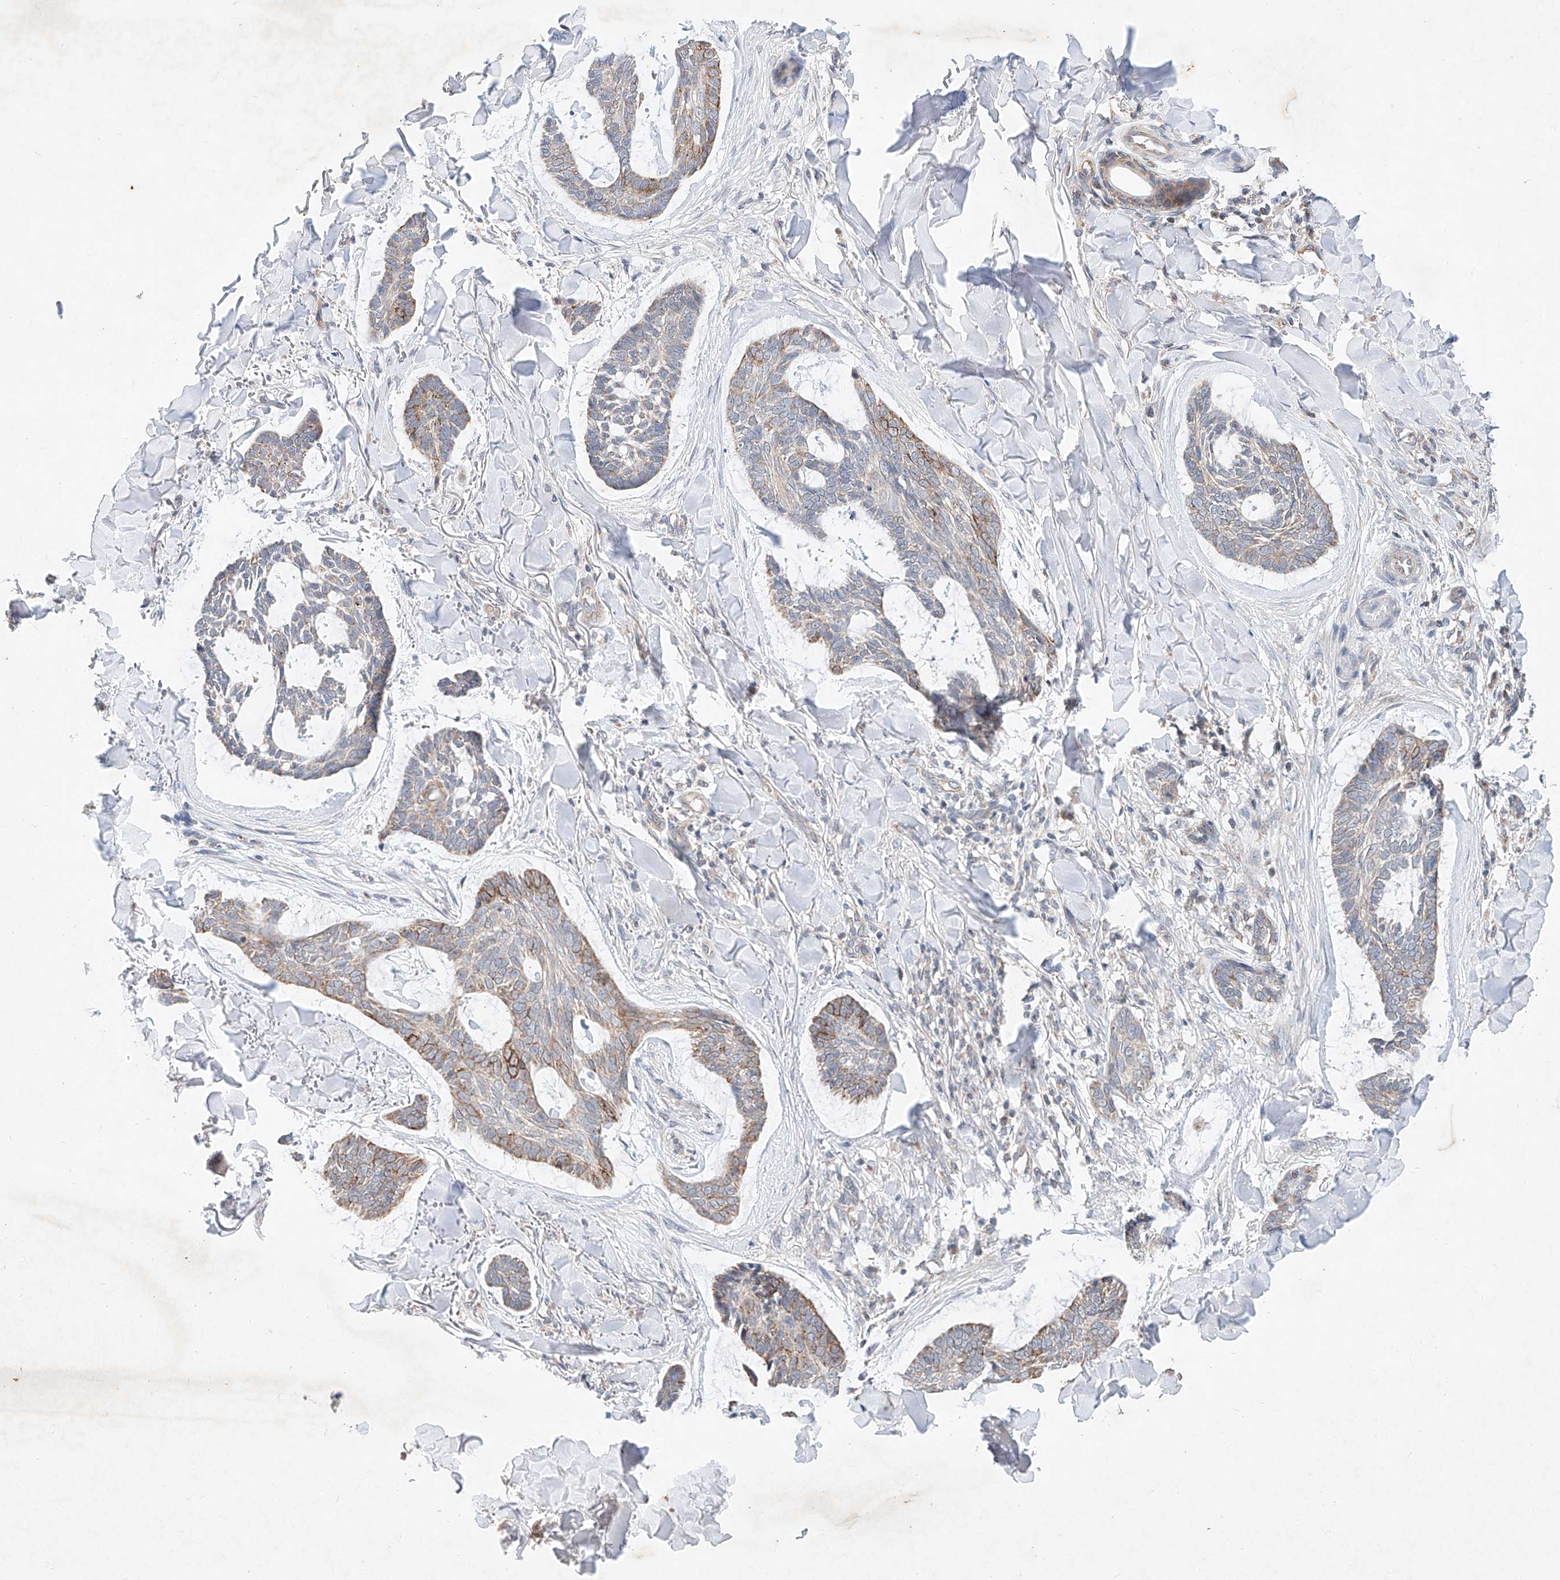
{"staining": {"intensity": "moderate", "quantity": "<25%", "location": "cytoplasmic/membranous"}, "tissue": "skin cancer", "cell_type": "Tumor cells", "image_type": "cancer", "snomed": [{"axis": "morphology", "description": "Basal cell carcinoma"}, {"axis": "topography", "description": "Skin"}], "caption": "Immunohistochemical staining of human skin basal cell carcinoma reveals moderate cytoplasmic/membranous protein staining in approximately <25% of tumor cells. Nuclei are stained in blue.", "gene": "FASTK", "patient": {"sex": "male", "age": 43}}